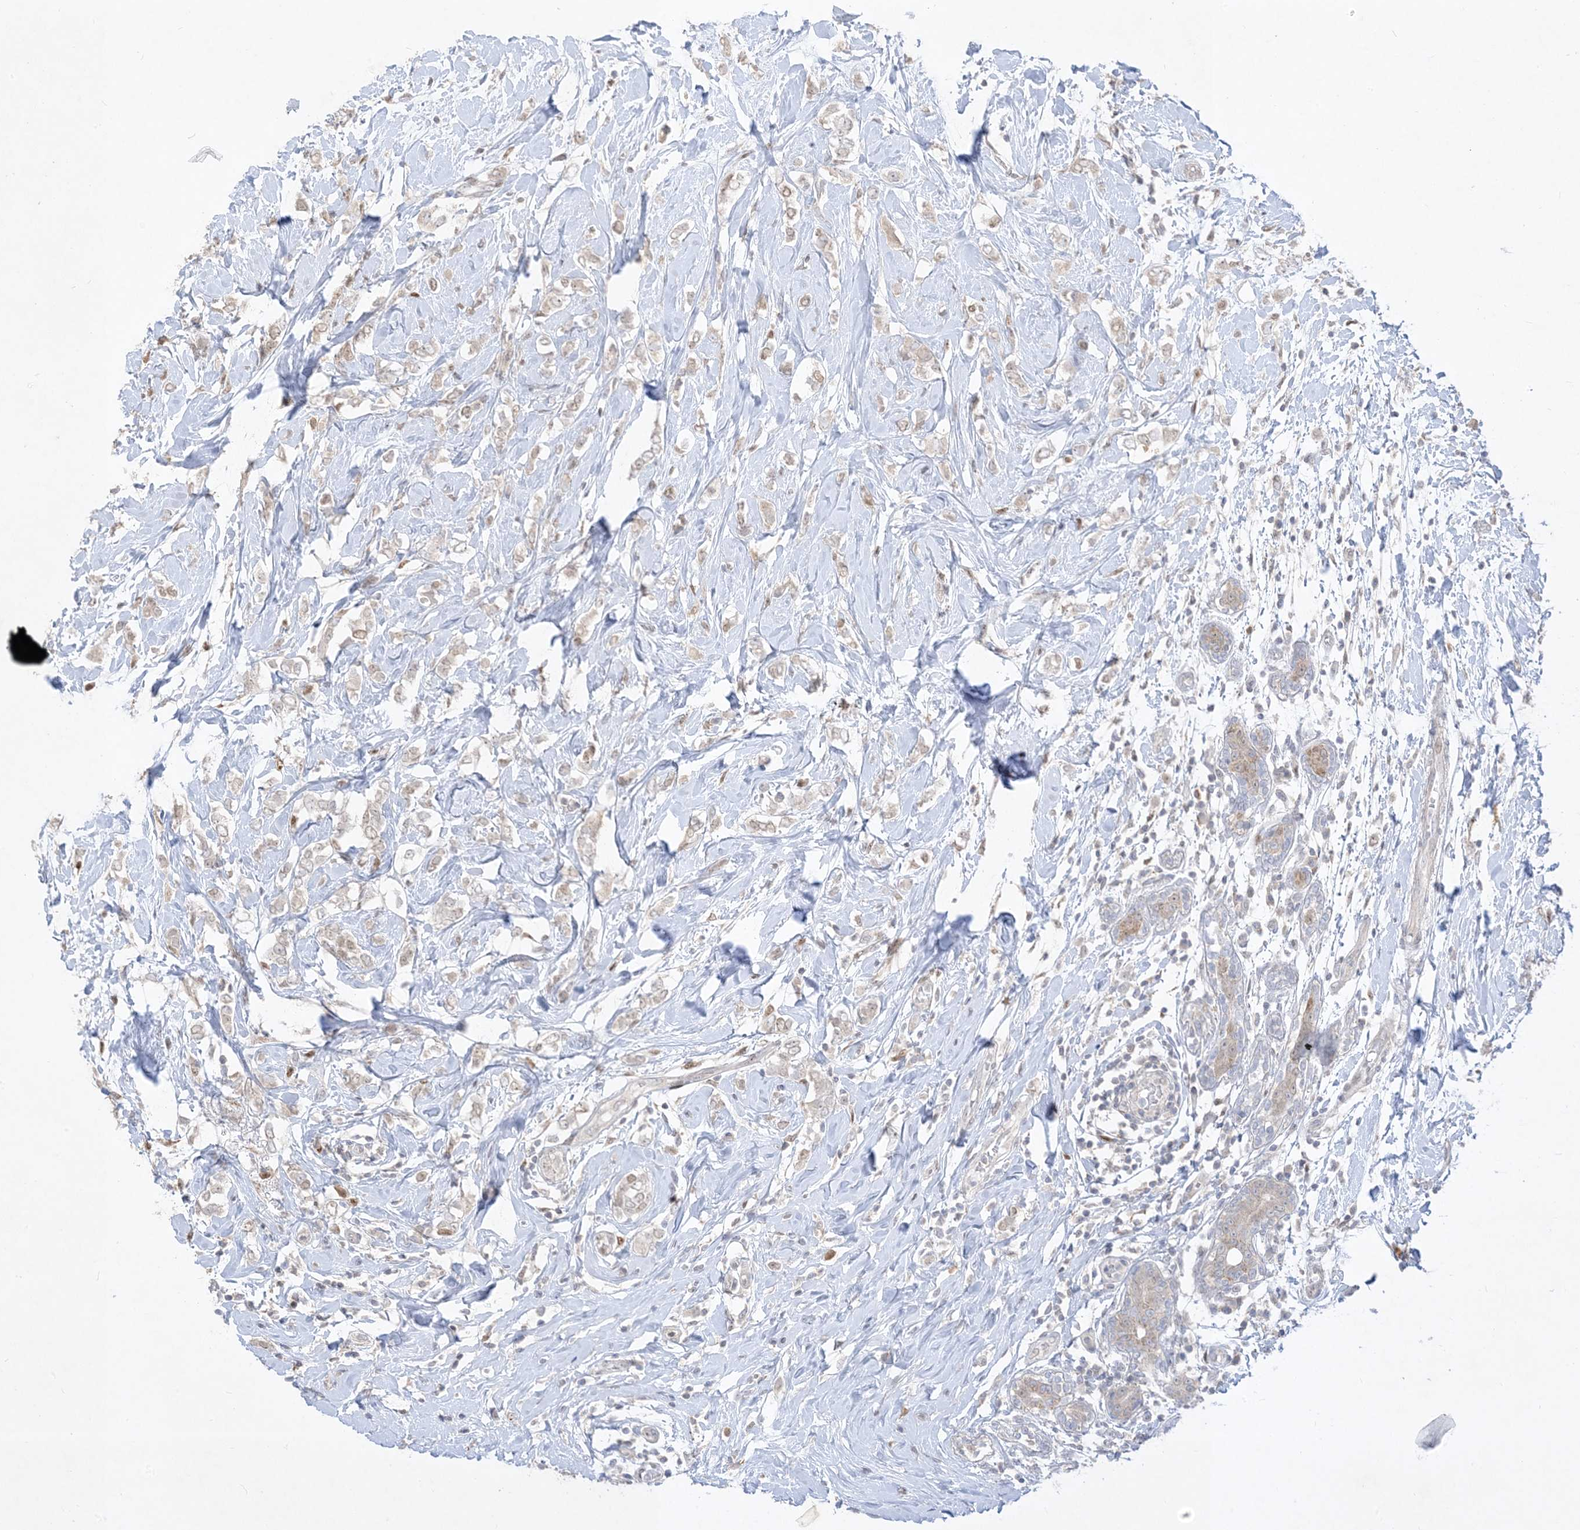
{"staining": {"intensity": "weak", "quantity": "<25%", "location": "cytoplasmic/membranous"}, "tissue": "breast cancer", "cell_type": "Tumor cells", "image_type": "cancer", "snomed": [{"axis": "morphology", "description": "Normal tissue, NOS"}, {"axis": "morphology", "description": "Lobular carcinoma"}, {"axis": "topography", "description": "Breast"}], "caption": "This histopathology image is of lobular carcinoma (breast) stained with immunohistochemistry (IHC) to label a protein in brown with the nuclei are counter-stained blue. There is no expression in tumor cells. (DAB immunohistochemistry (IHC) visualized using brightfield microscopy, high magnification).", "gene": "BHLHE40", "patient": {"sex": "female", "age": 47}}